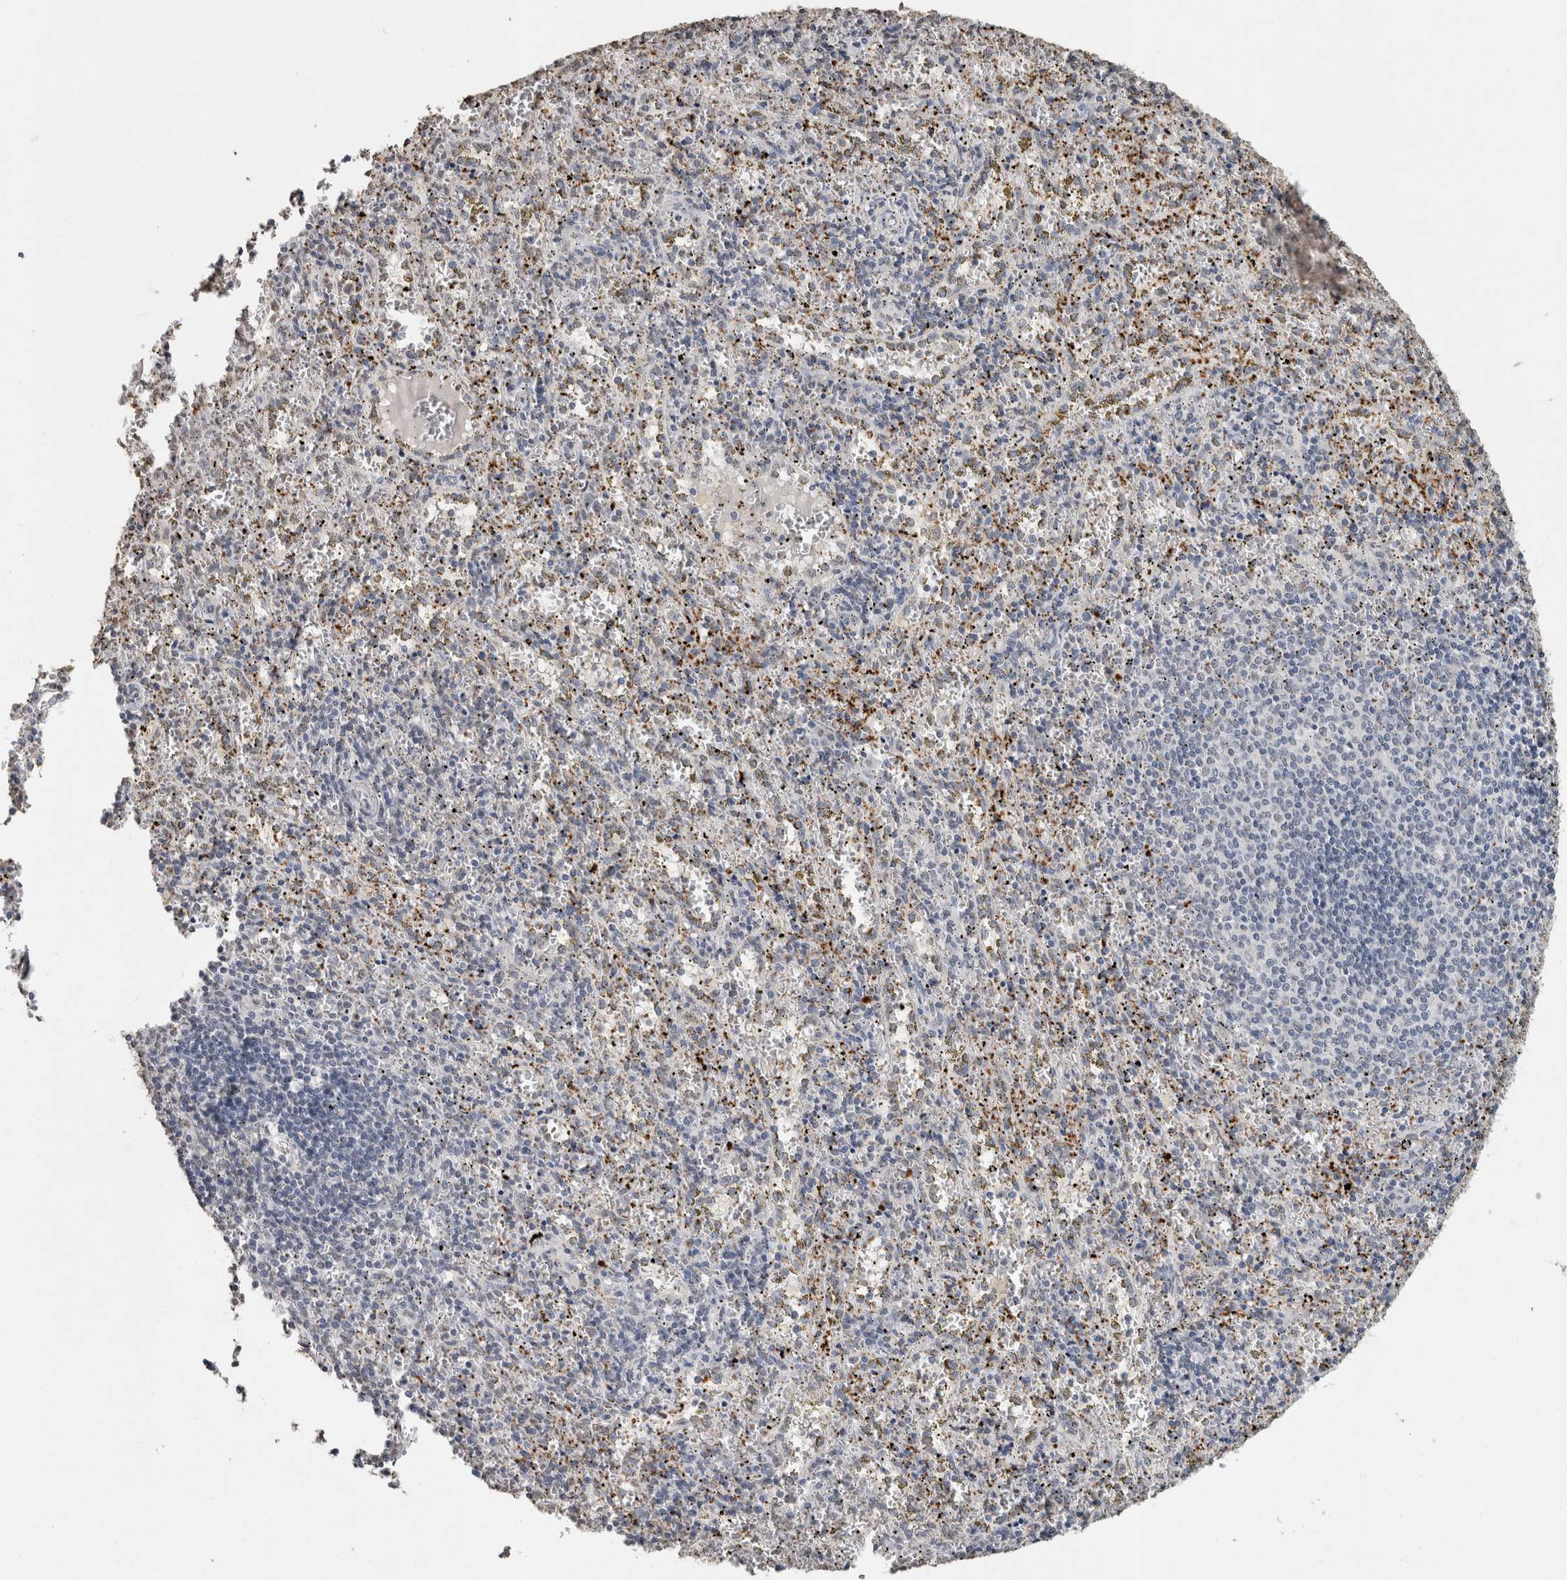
{"staining": {"intensity": "moderate", "quantity": "<25%", "location": "cytoplasmic/membranous"}, "tissue": "spleen", "cell_type": "Cells in red pulp", "image_type": "normal", "snomed": [{"axis": "morphology", "description": "Normal tissue, NOS"}, {"axis": "topography", "description": "Spleen"}], "caption": "Immunohistochemistry photomicrograph of benign spleen: spleen stained using immunohistochemistry reveals low levels of moderate protein expression localized specifically in the cytoplasmic/membranous of cells in red pulp, appearing as a cytoplasmic/membranous brown color.", "gene": "LTBP1", "patient": {"sex": "male", "age": 11}}